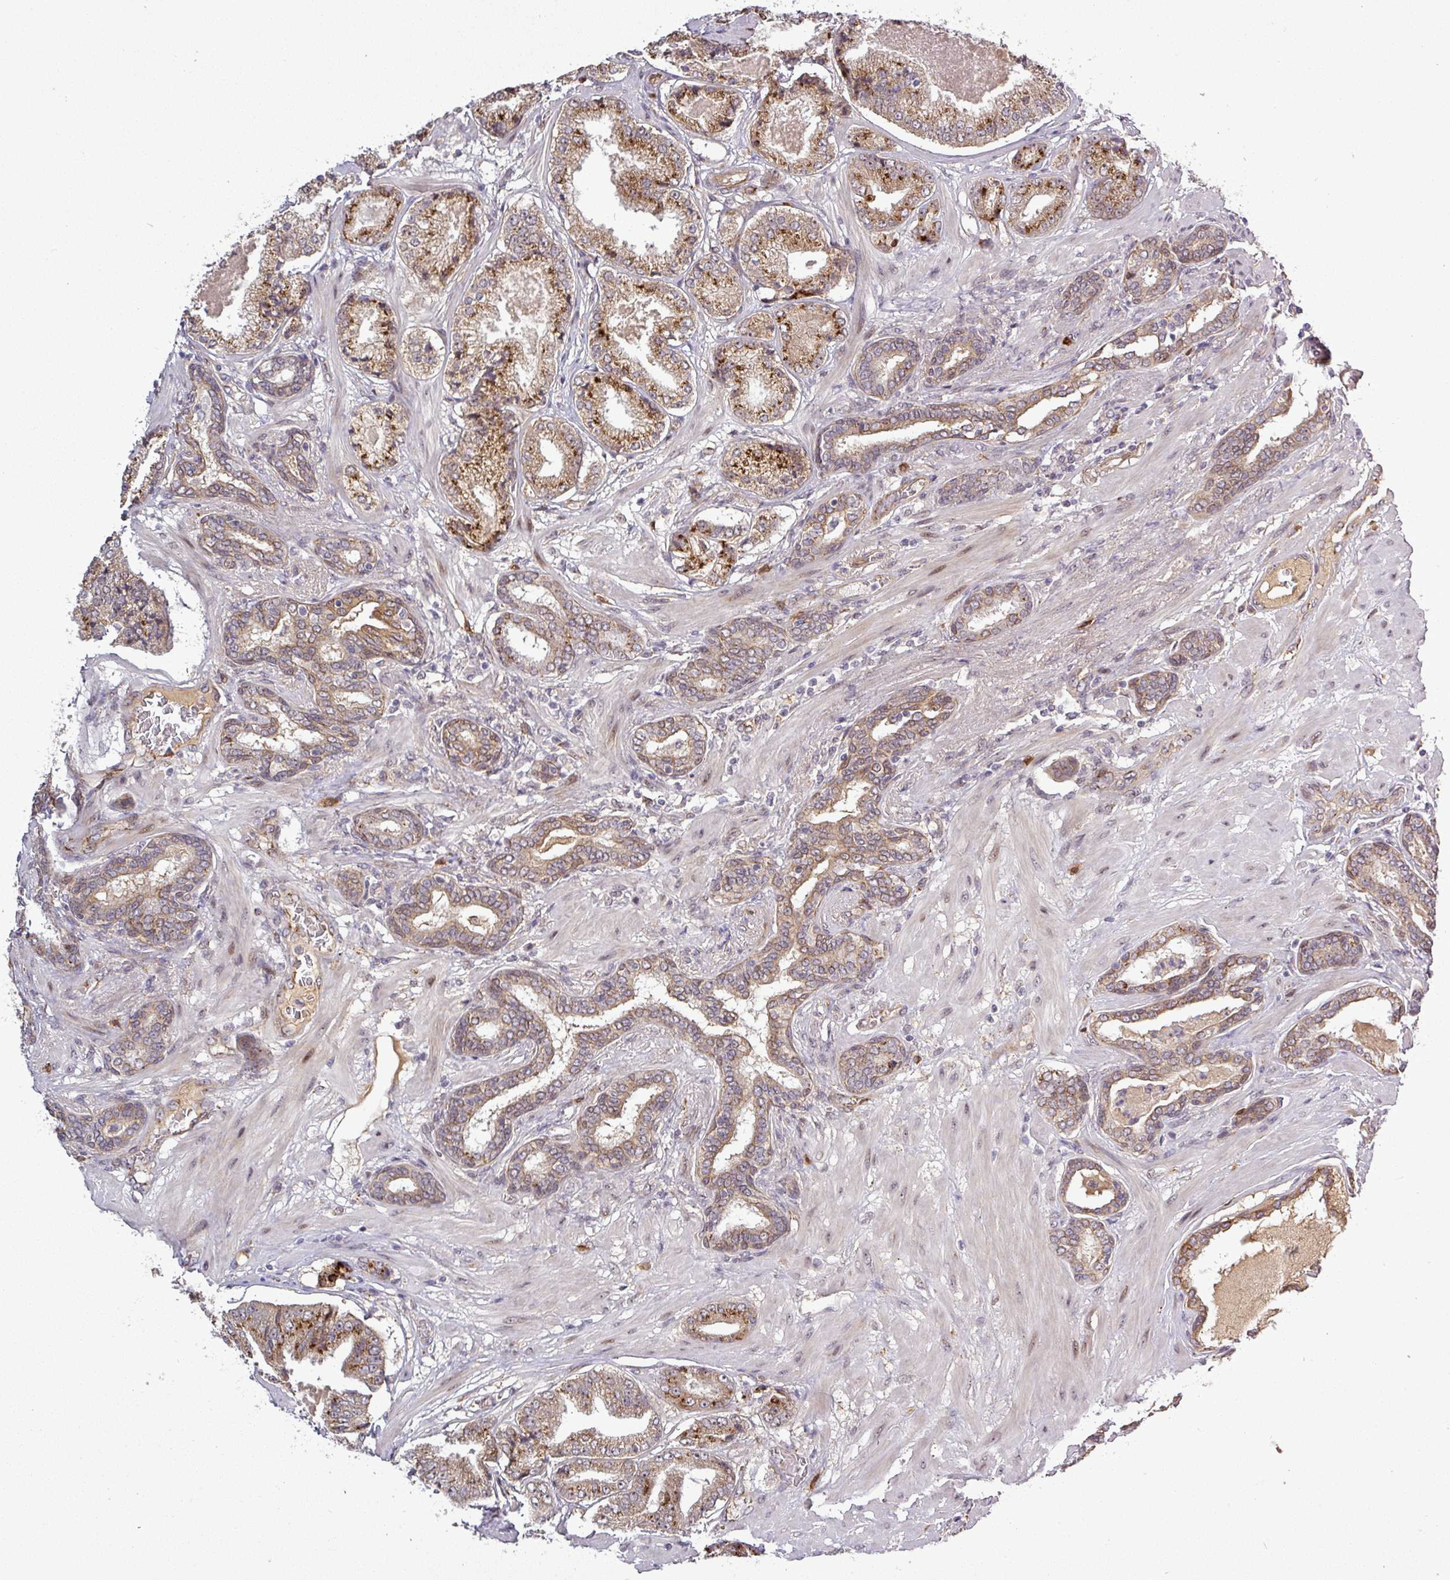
{"staining": {"intensity": "moderate", "quantity": ">75%", "location": "cytoplasmic/membranous"}, "tissue": "prostate cancer", "cell_type": "Tumor cells", "image_type": "cancer", "snomed": [{"axis": "morphology", "description": "Adenocarcinoma, High grade"}, {"axis": "topography", "description": "Prostate"}], "caption": "IHC (DAB) staining of adenocarcinoma (high-grade) (prostate) demonstrates moderate cytoplasmic/membranous protein staining in about >75% of tumor cells. (Brightfield microscopy of DAB IHC at high magnification).", "gene": "PCDH1", "patient": {"sex": "male", "age": 63}}